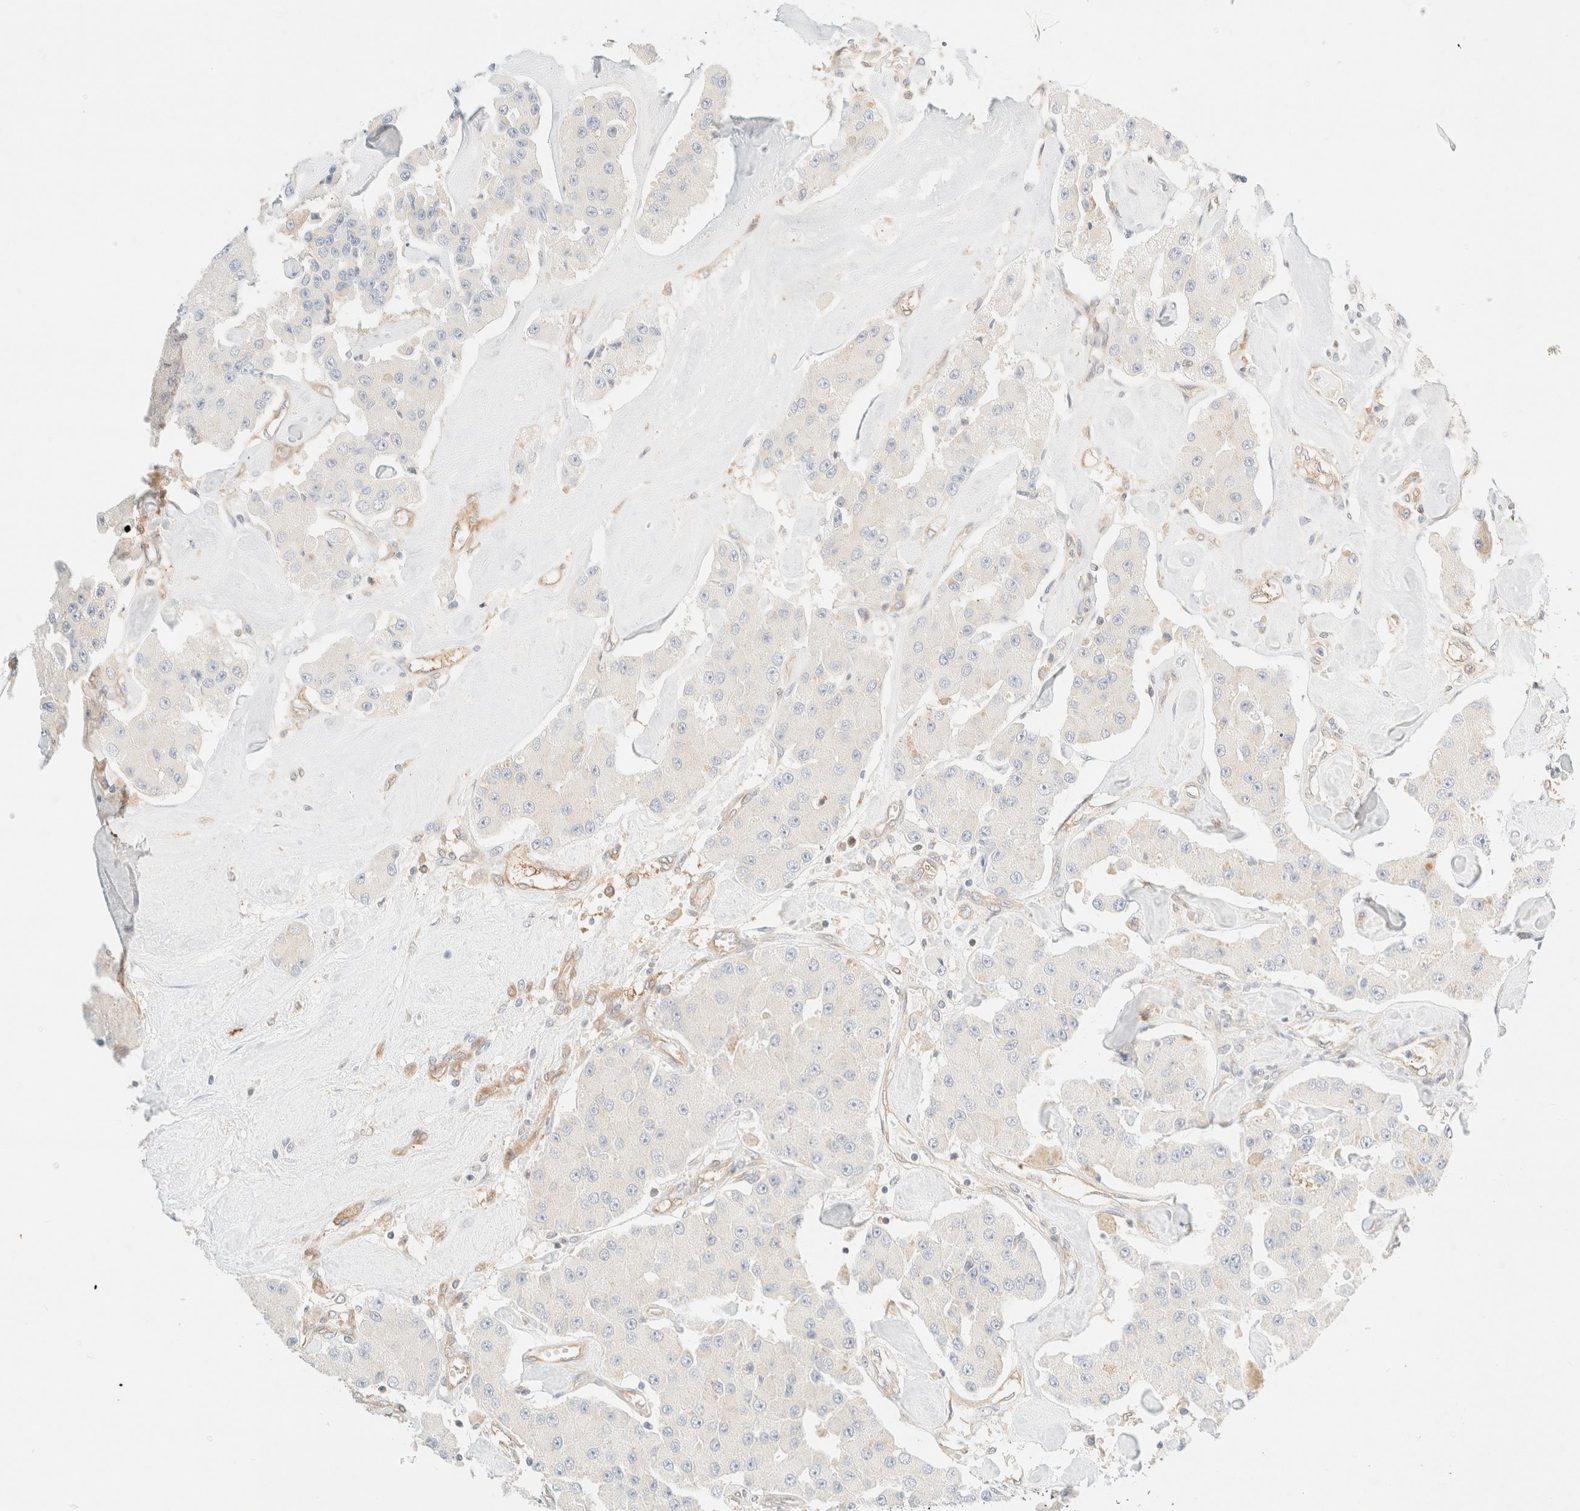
{"staining": {"intensity": "negative", "quantity": "none", "location": "none"}, "tissue": "carcinoid", "cell_type": "Tumor cells", "image_type": "cancer", "snomed": [{"axis": "morphology", "description": "Carcinoid, malignant, NOS"}, {"axis": "topography", "description": "Pancreas"}], "caption": "This is an IHC photomicrograph of human carcinoid. There is no staining in tumor cells.", "gene": "FHOD1", "patient": {"sex": "male", "age": 41}}